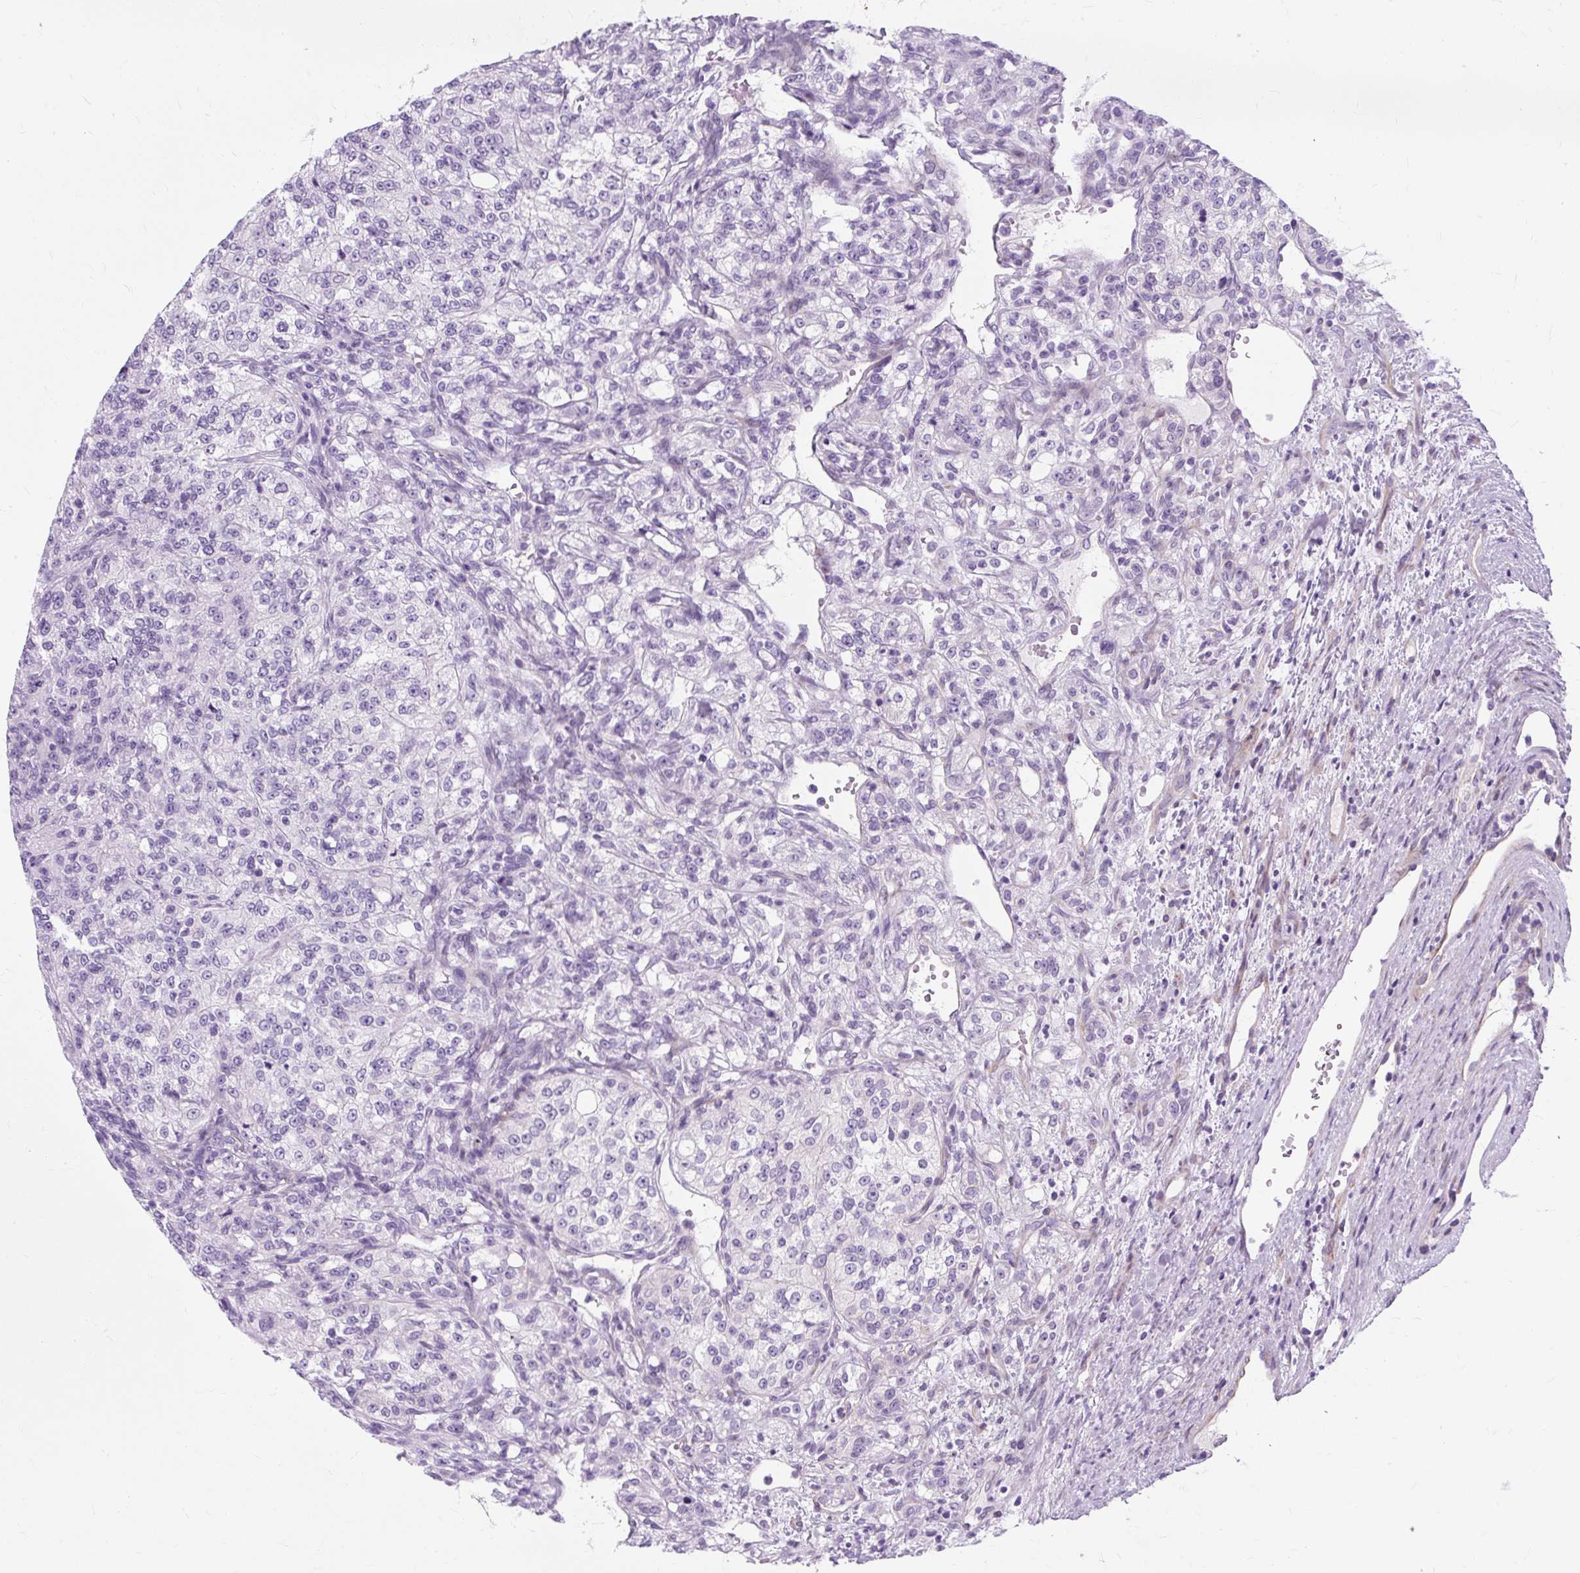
{"staining": {"intensity": "negative", "quantity": "none", "location": "none"}, "tissue": "renal cancer", "cell_type": "Tumor cells", "image_type": "cancer", "snomed": [{"axis": "morphology", "description": "Adenocarcinoma, NOS"}, {"axis": "topography", "description": "Kidney"}], "caption": "DAB immunohistochemical staining of adenocarcinoma (renal) reveals no significant positivity in tumor cells. (Stains: DAB (3,3'-diaminobenzidine) immunohistochemistry (IHC) with hematoxylin counter stain, Microscopy: brightfield microscopy at high magnification).", "gene": "TMEM89", "patient": {"sex": "female", "age": 63}}